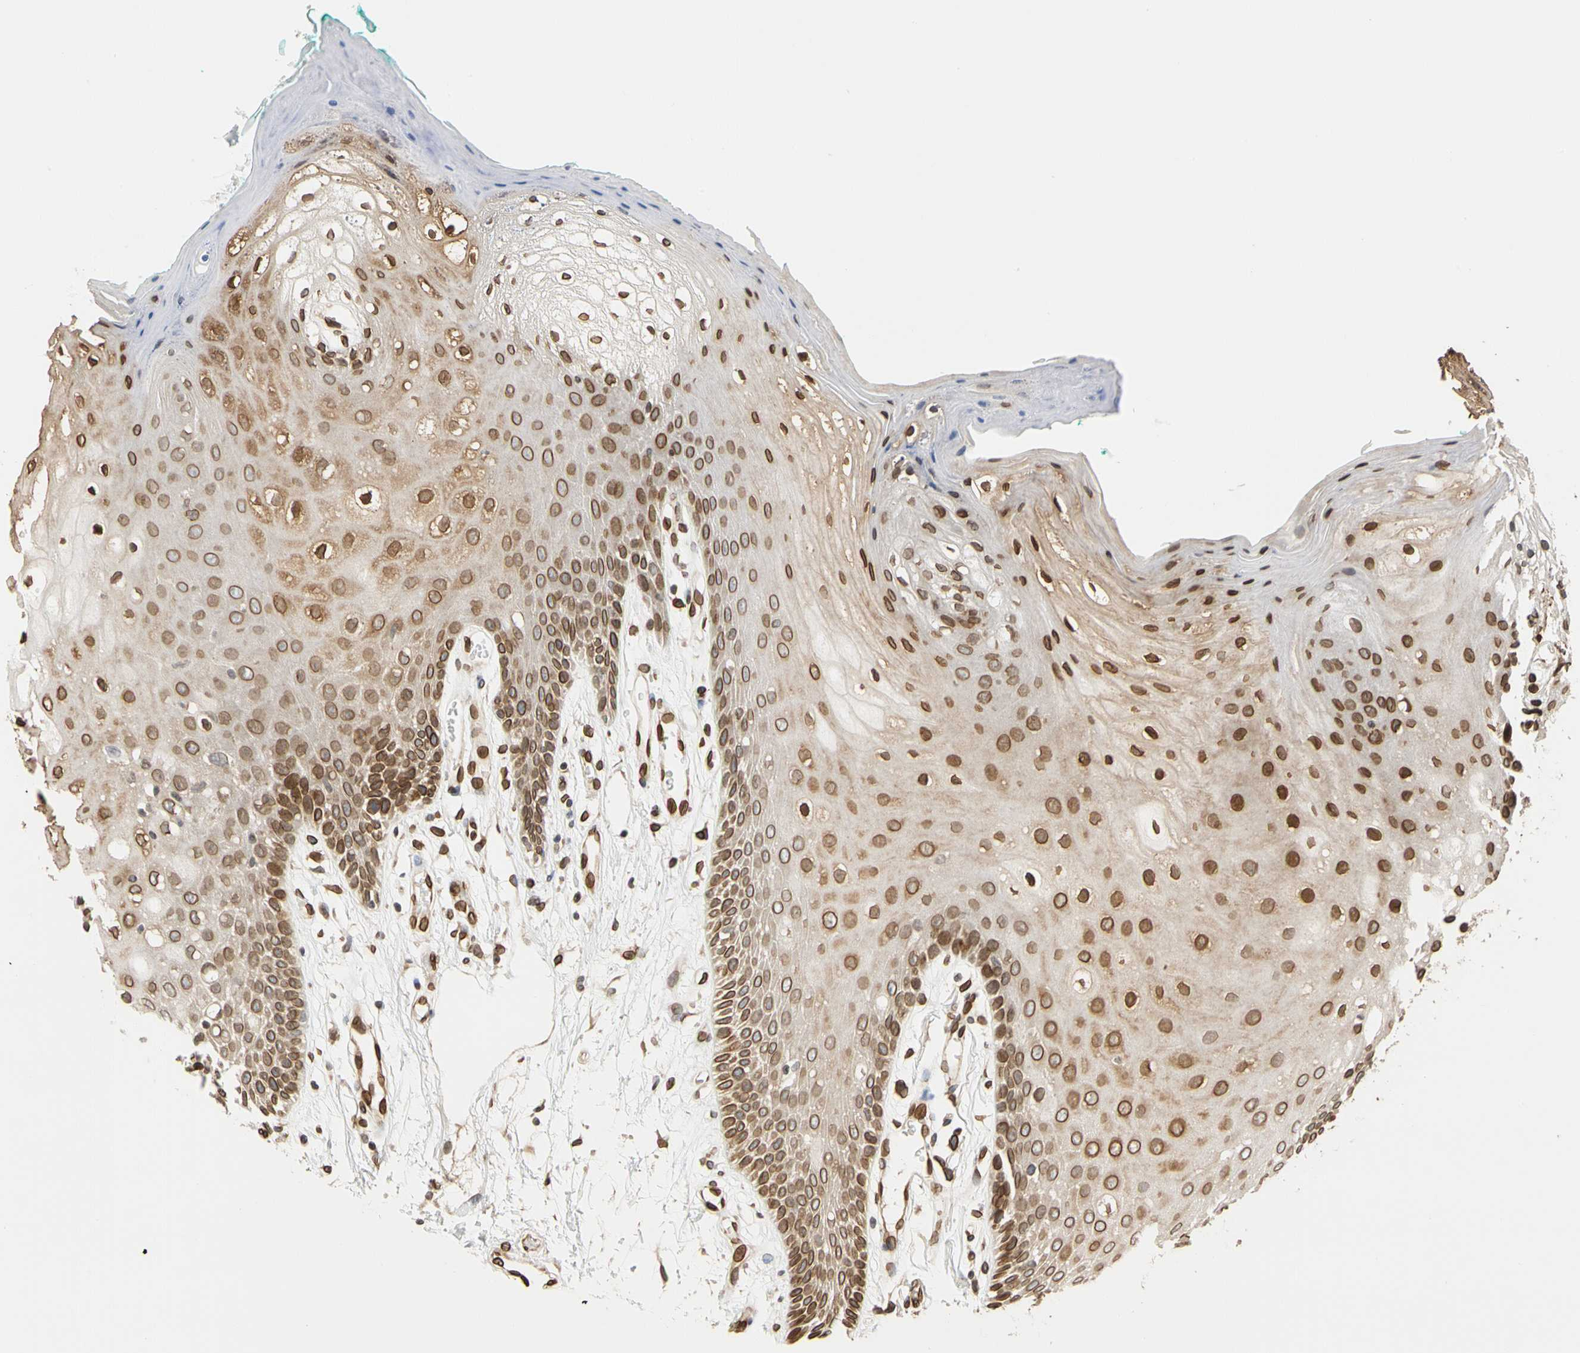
{"staining": {"intensity": "strong", "quantity": ">75%", "location": "cytoplasmic/membranous,nuclear"}, "tissue": "oral mucosa", "cell_type": "Squamous epithelial cells", "image_type": "normal", "snomed": [{"axis": "morphology", "description": "Normal tissue, NOS"}, {"axis": "morphology", "description": "Squamous cell carcinoma, NOS"}, {"axis": "topography", "description": "Skeletal muscle"}, {"axis": "topography", "description": "Oral tissue"}, {"axis": "topography", "description": "Head-Neck"}], "caption": "Immunohistochemical staining of normal human oral mucosa reveals strong cytoplasmic/membranous,nuclear protein expression in approximately >75% of squamous epithelial cells.", "gene": "SUN1", "patient": {"sex": "female", "age": 84}}